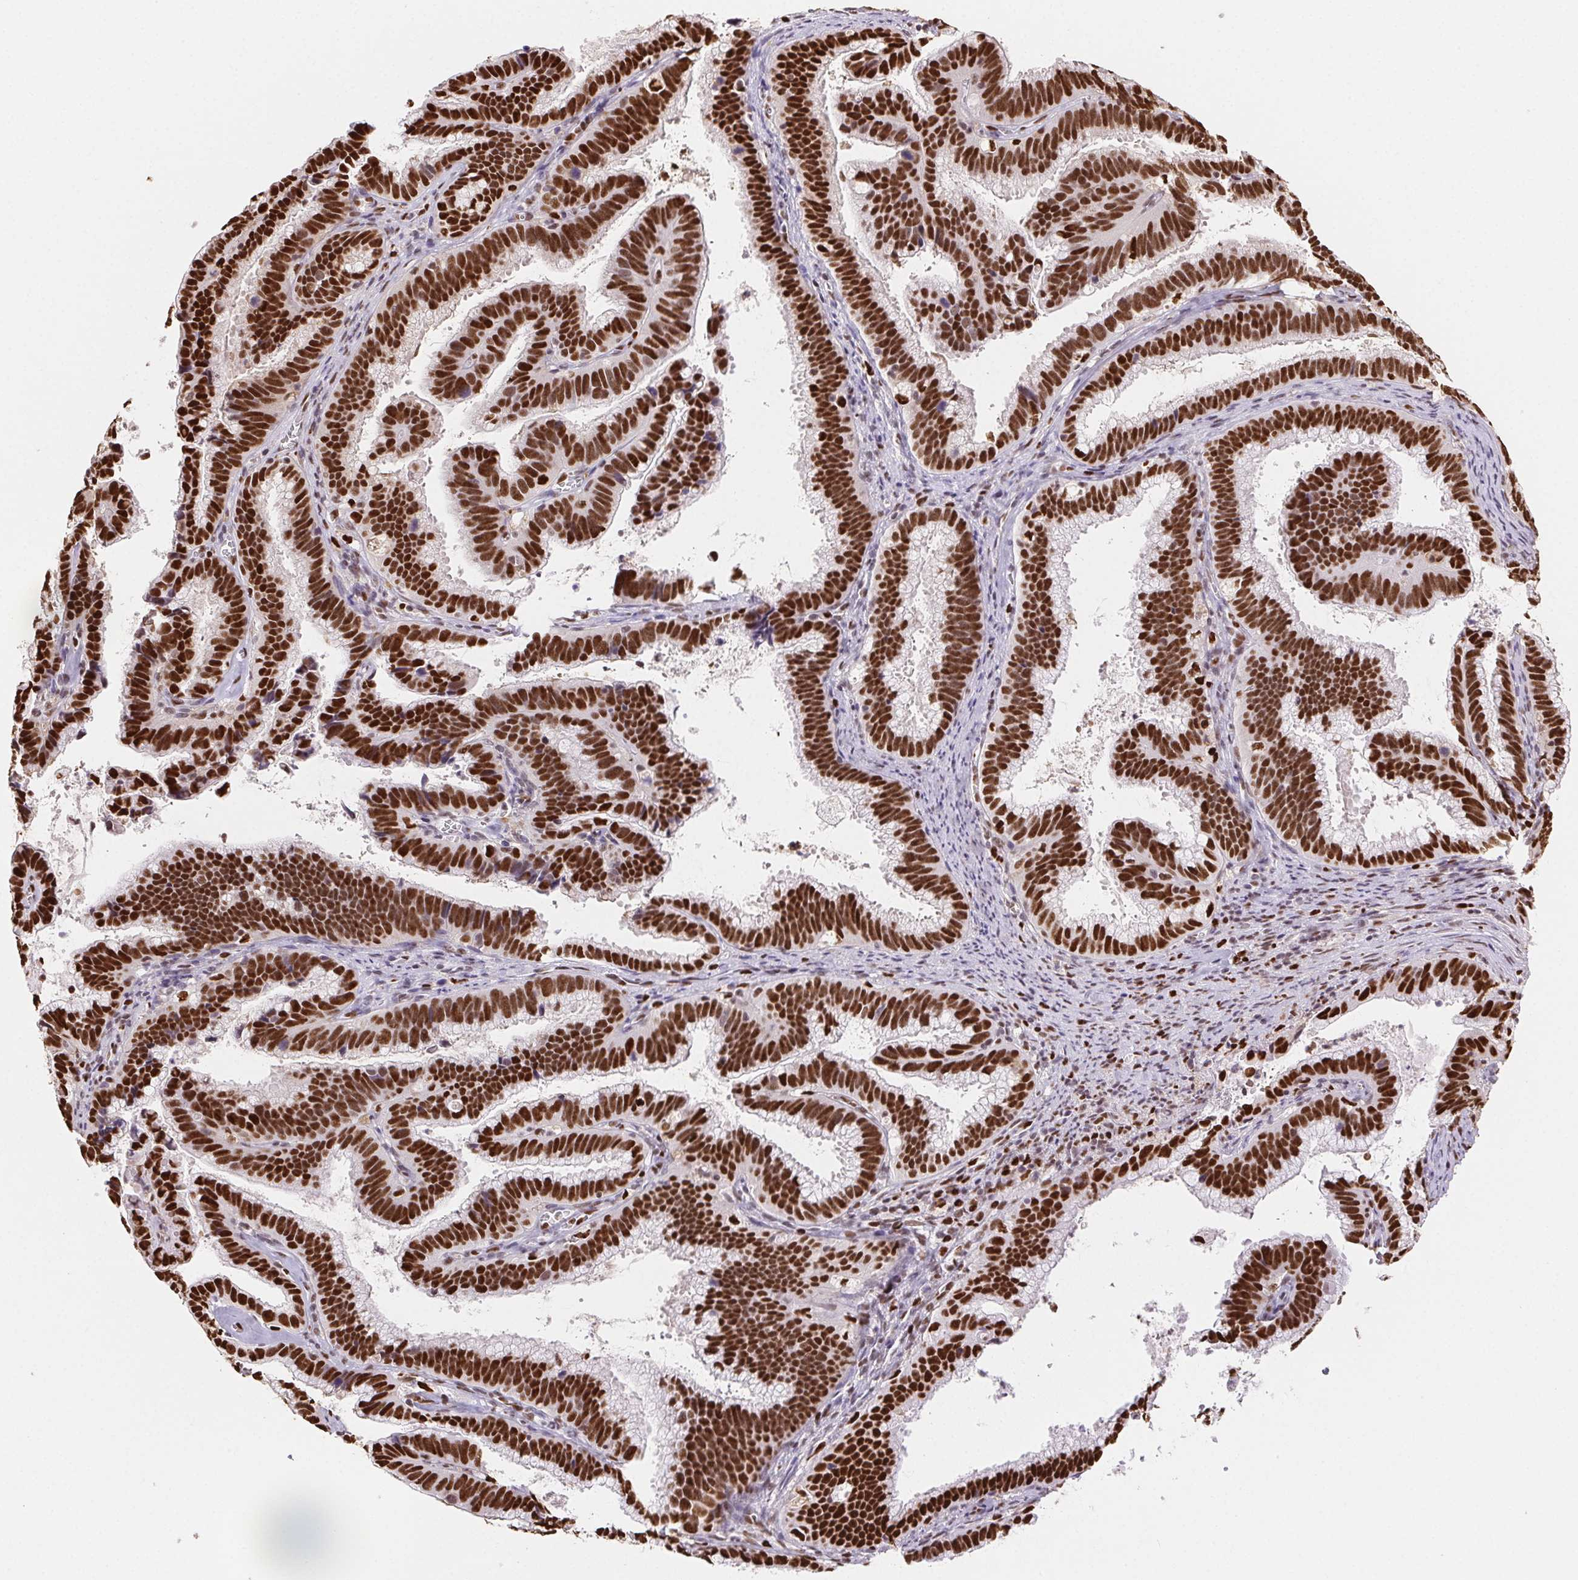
{"staining": {"intensity": "strong", "quantity": ">75%", "location": "nuclear"}, "tissue": "cervical cancer", "cell_type": "Tumor cells", "image_type": "cancer", "snomed": [{"axis": "morphology", "description": "Adenocarcinoma, NOS"}, {"axis": "topography", "description": "Cervix"}], "caption": "Strong nuclear staining for a protein is appreciated in approximately >75% of tumor cells of cervical cancer (adenocarcinoma) using IHC.", "gene": "SET", "patient": {"sex": "female", "age": 61}}